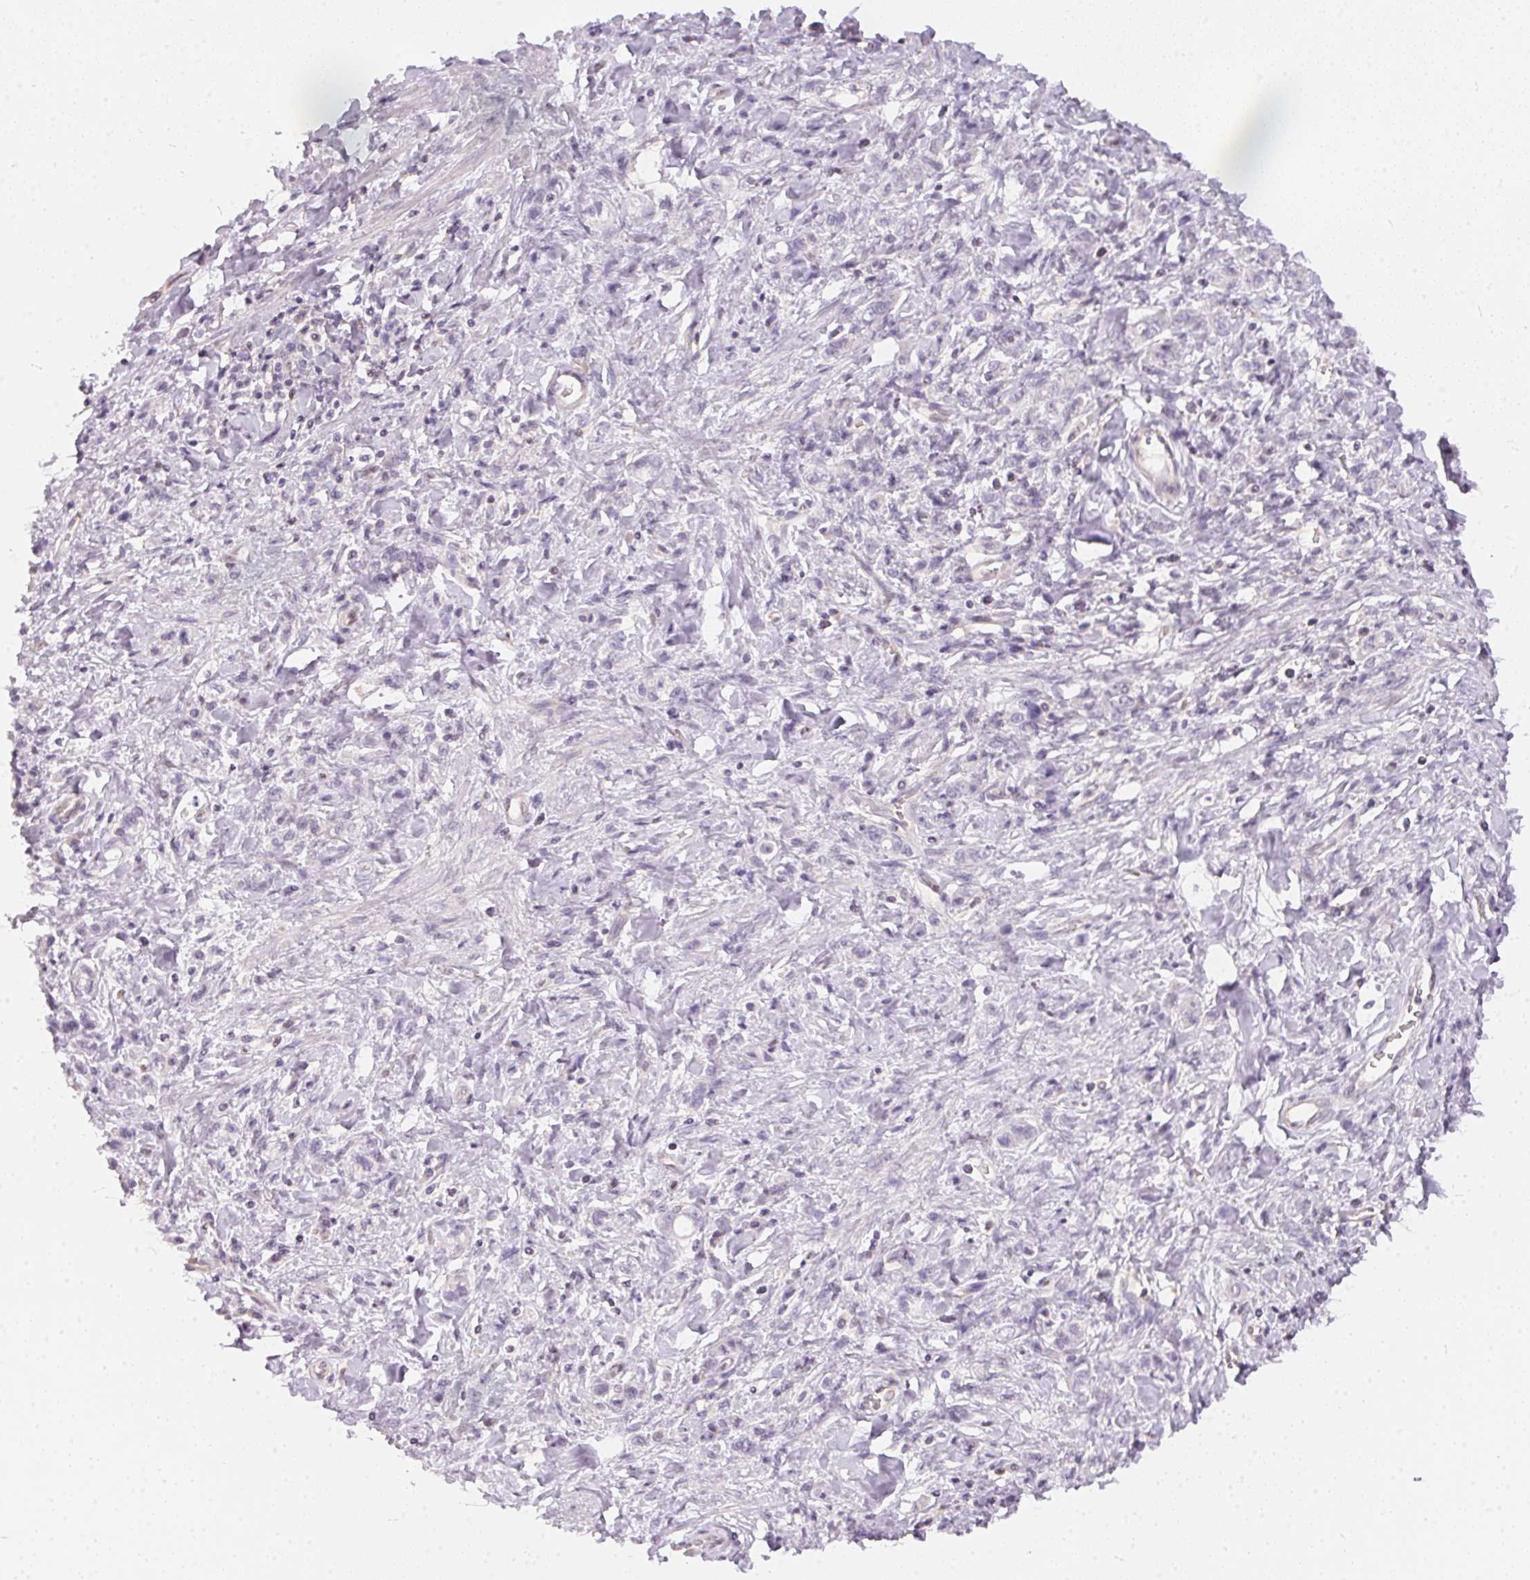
{"staining": {"intensity": "negative", "quantity": "none", "location": "none"}, "tissue": "stomach cancer", "cell_type": "Tumor cells", "image_type": "cancer", "snomed": [{"axis": "morphology", "description": "Adenocarcinoma, NOS"}, {"axis": "topography", "description": "Stomach"}], "caption": "Human stomach cancer stained for a protein using IHC exhibits no staining in tumor cells.", "gene": "BLMH", "patient": {"sex": "male", "age": 77}}